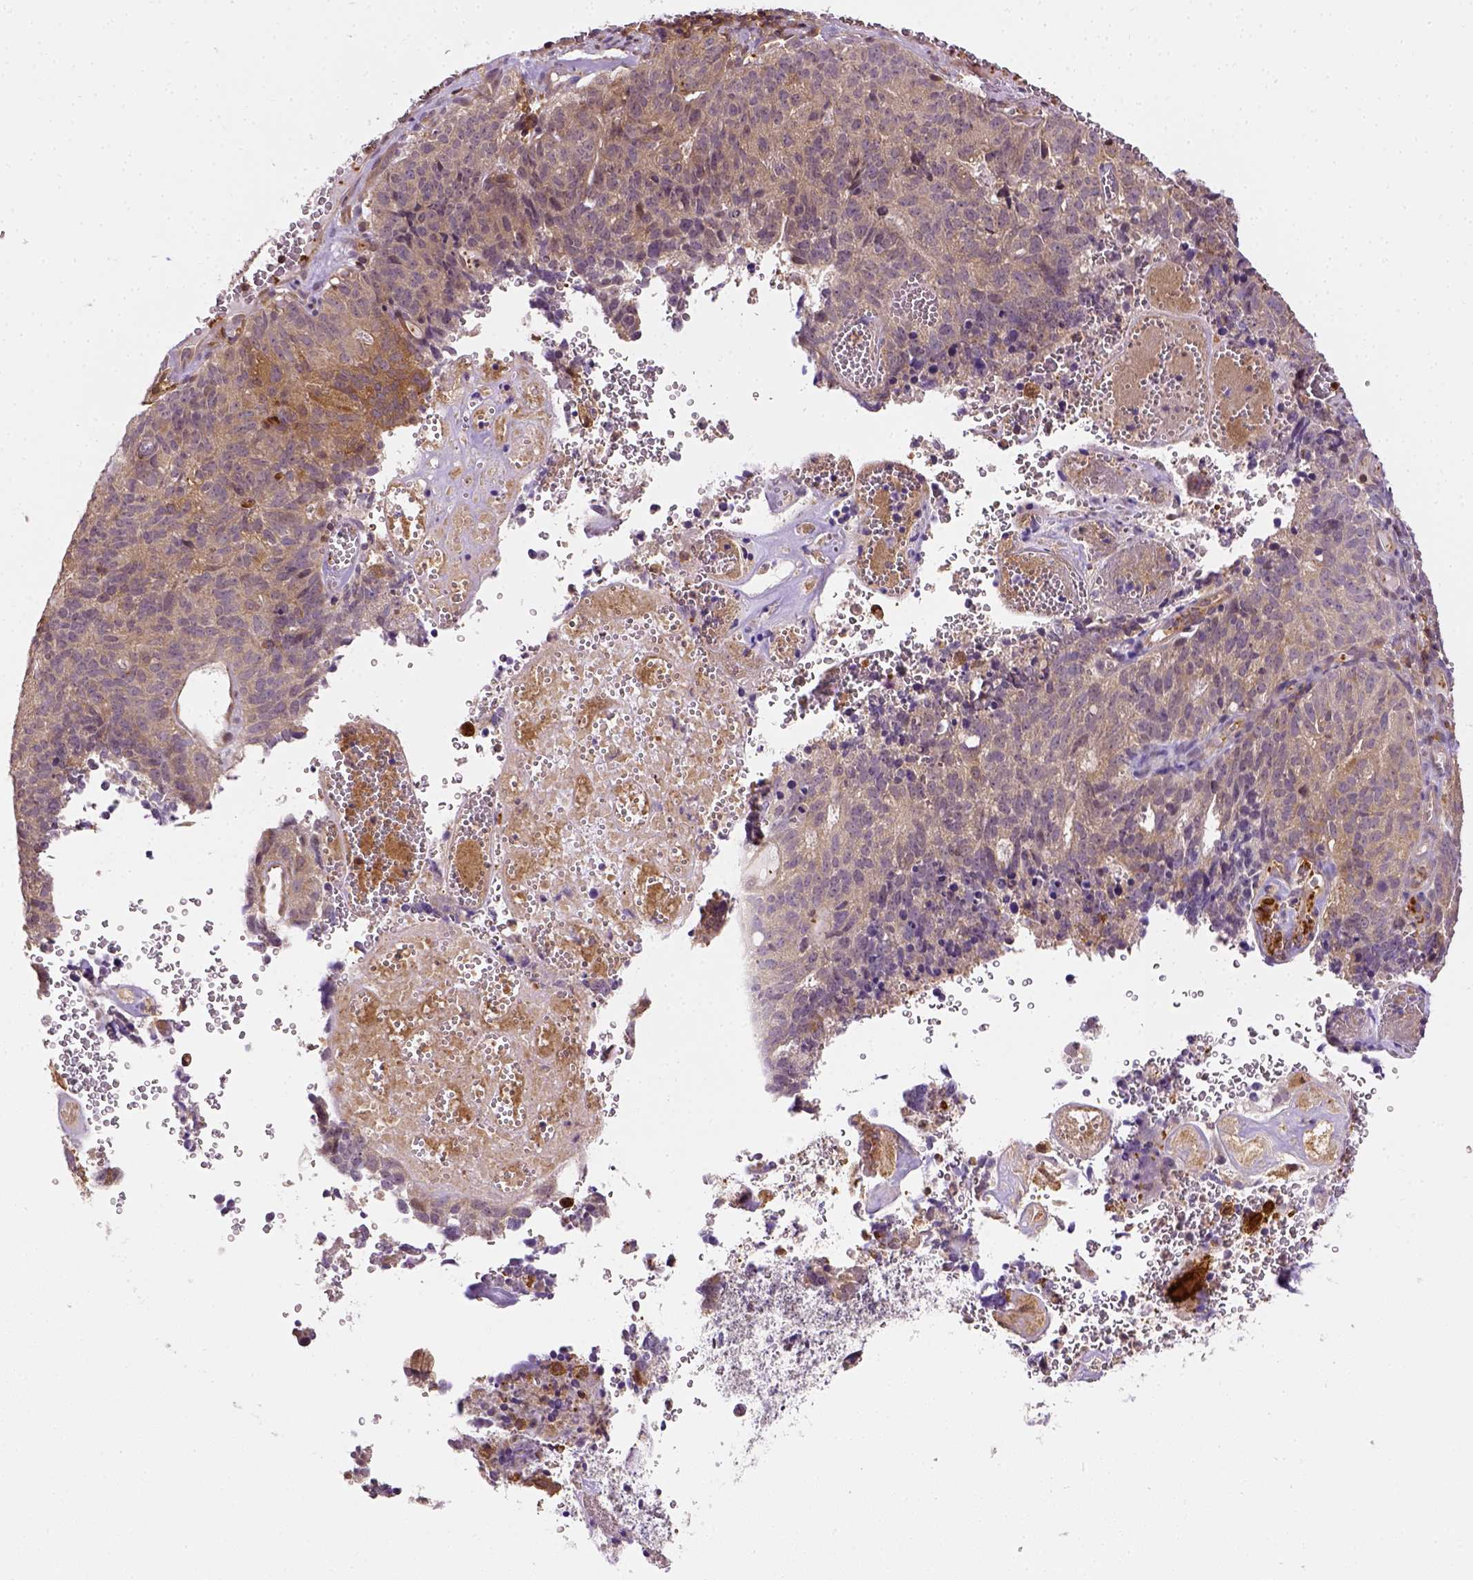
{"staining": {"intensity": "moderate", "quantity": ">75%", "location": "cytoplasmic/membranous"}, "tissue": "cervical cancer", "cell_type": "Tumor cells", "image_type": "cancer", "snomed": [{"axis": "morphology", "description": "Adenocarcinoma, NOS"}, {"axis": "topography", "description": "Cervix"}], "caption": "A brown stain highlights moderate cytoplasmic/membranous positivity of a protein in adenocarcinoma (cervical) tumor cells.", "gene": "MATK", "patient": {"sex": "female", "age": 38}}